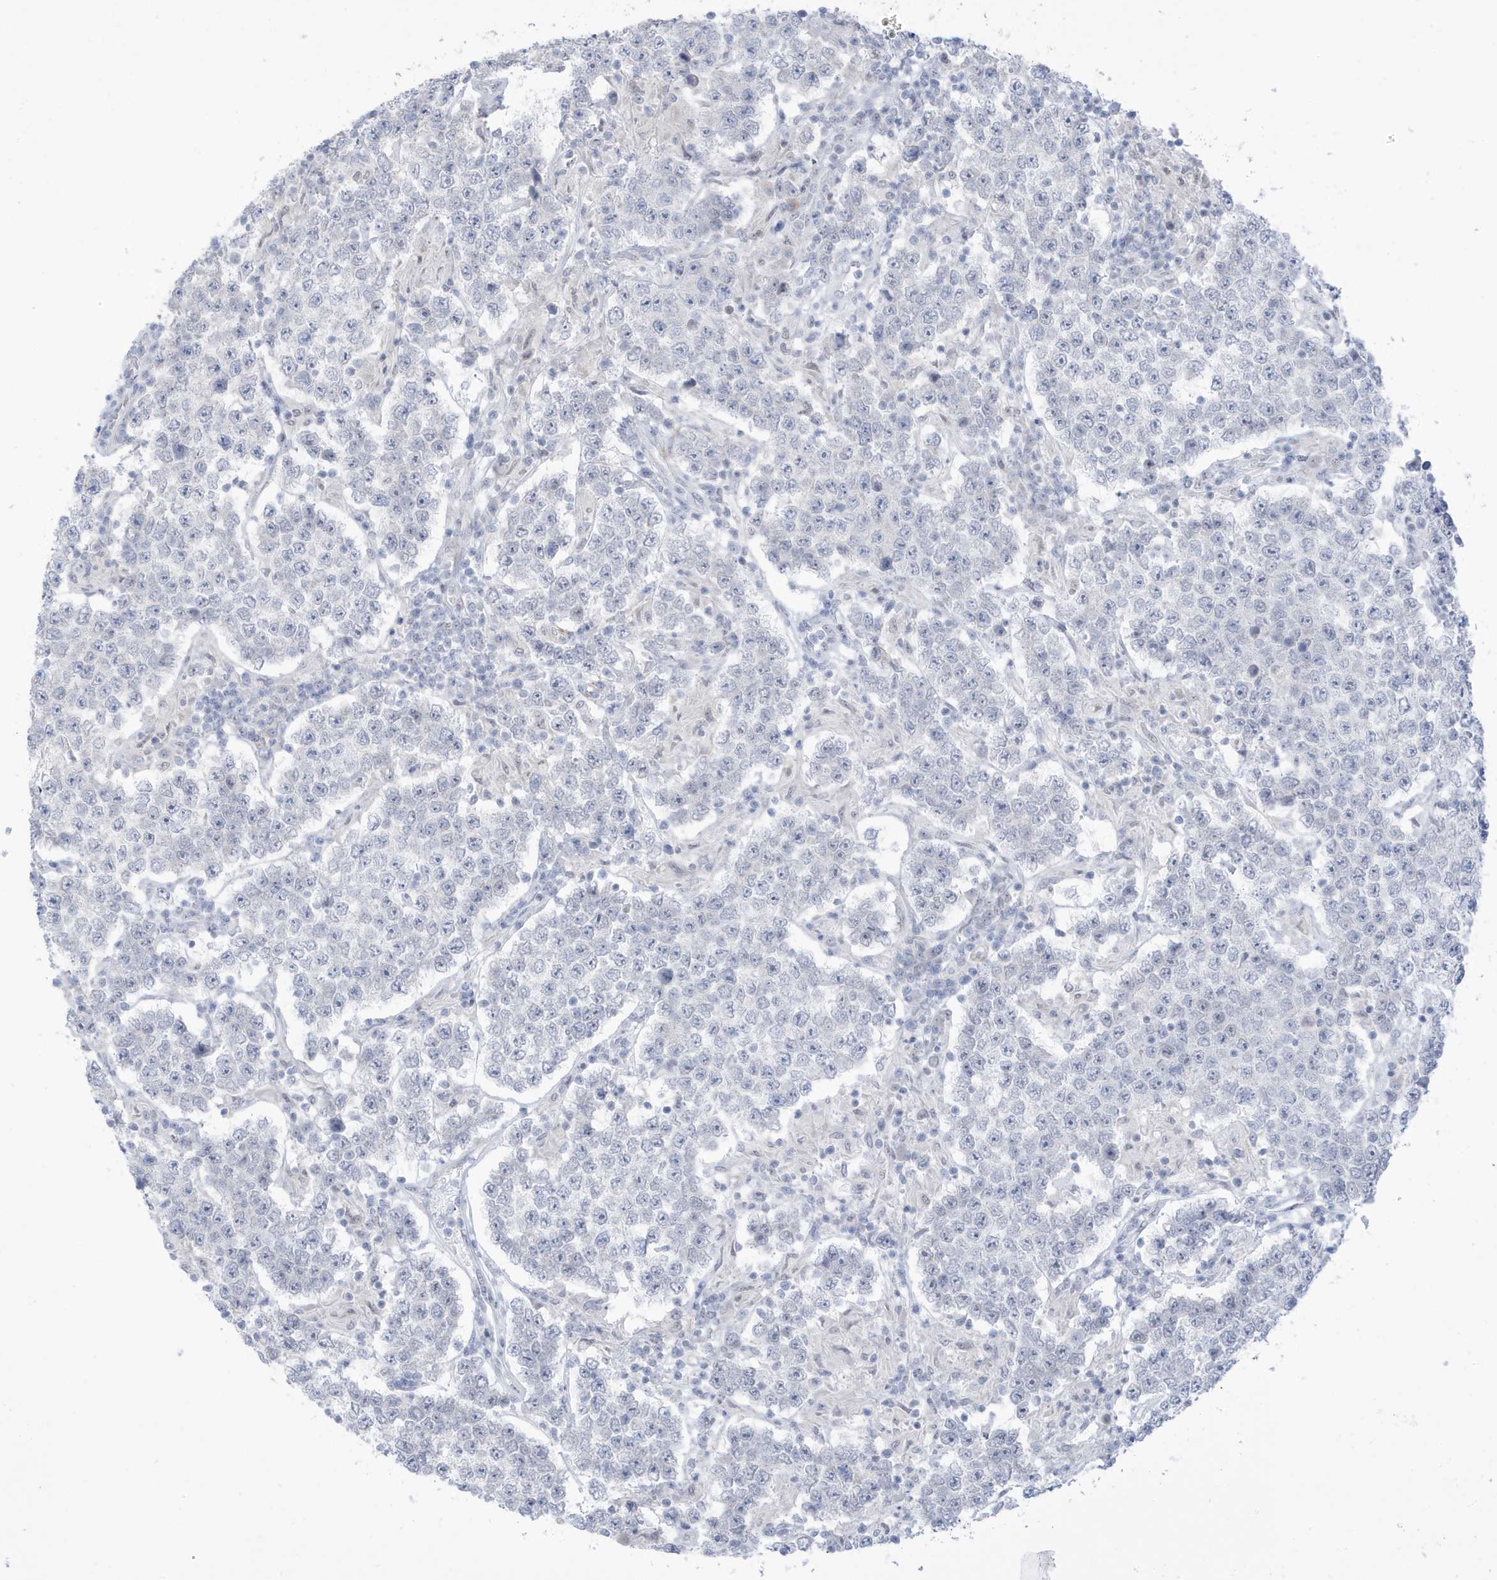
{"staining": {"intensity": "negative", "quantity": "none", "location": "none"}, "tissue": "testis cancer", "cell_type": "Tumor cells", "image_type": "cancer", "snomed": [{"axis": "morphology", "description": "Normal tissue, NOS"}, {"axis": "morphology", "description": "Urothelial carcinoma, High grade"}, {"axis": "morphology", "description": "Seminoma, NOS"}, {"axis": "morphology", "description": "Carcinoma, Embryonal, NOS"}, {"axis": "topography", "description": "Urinary bladder"}, {"axis": "topography", "description": "Testis"}], "caption": "Tumor cells are negative for protein expression in human high-grade urothelial carcinoma (testis).", "gene": "PERM1", "patient": {"sex": "male", "age": 41}}